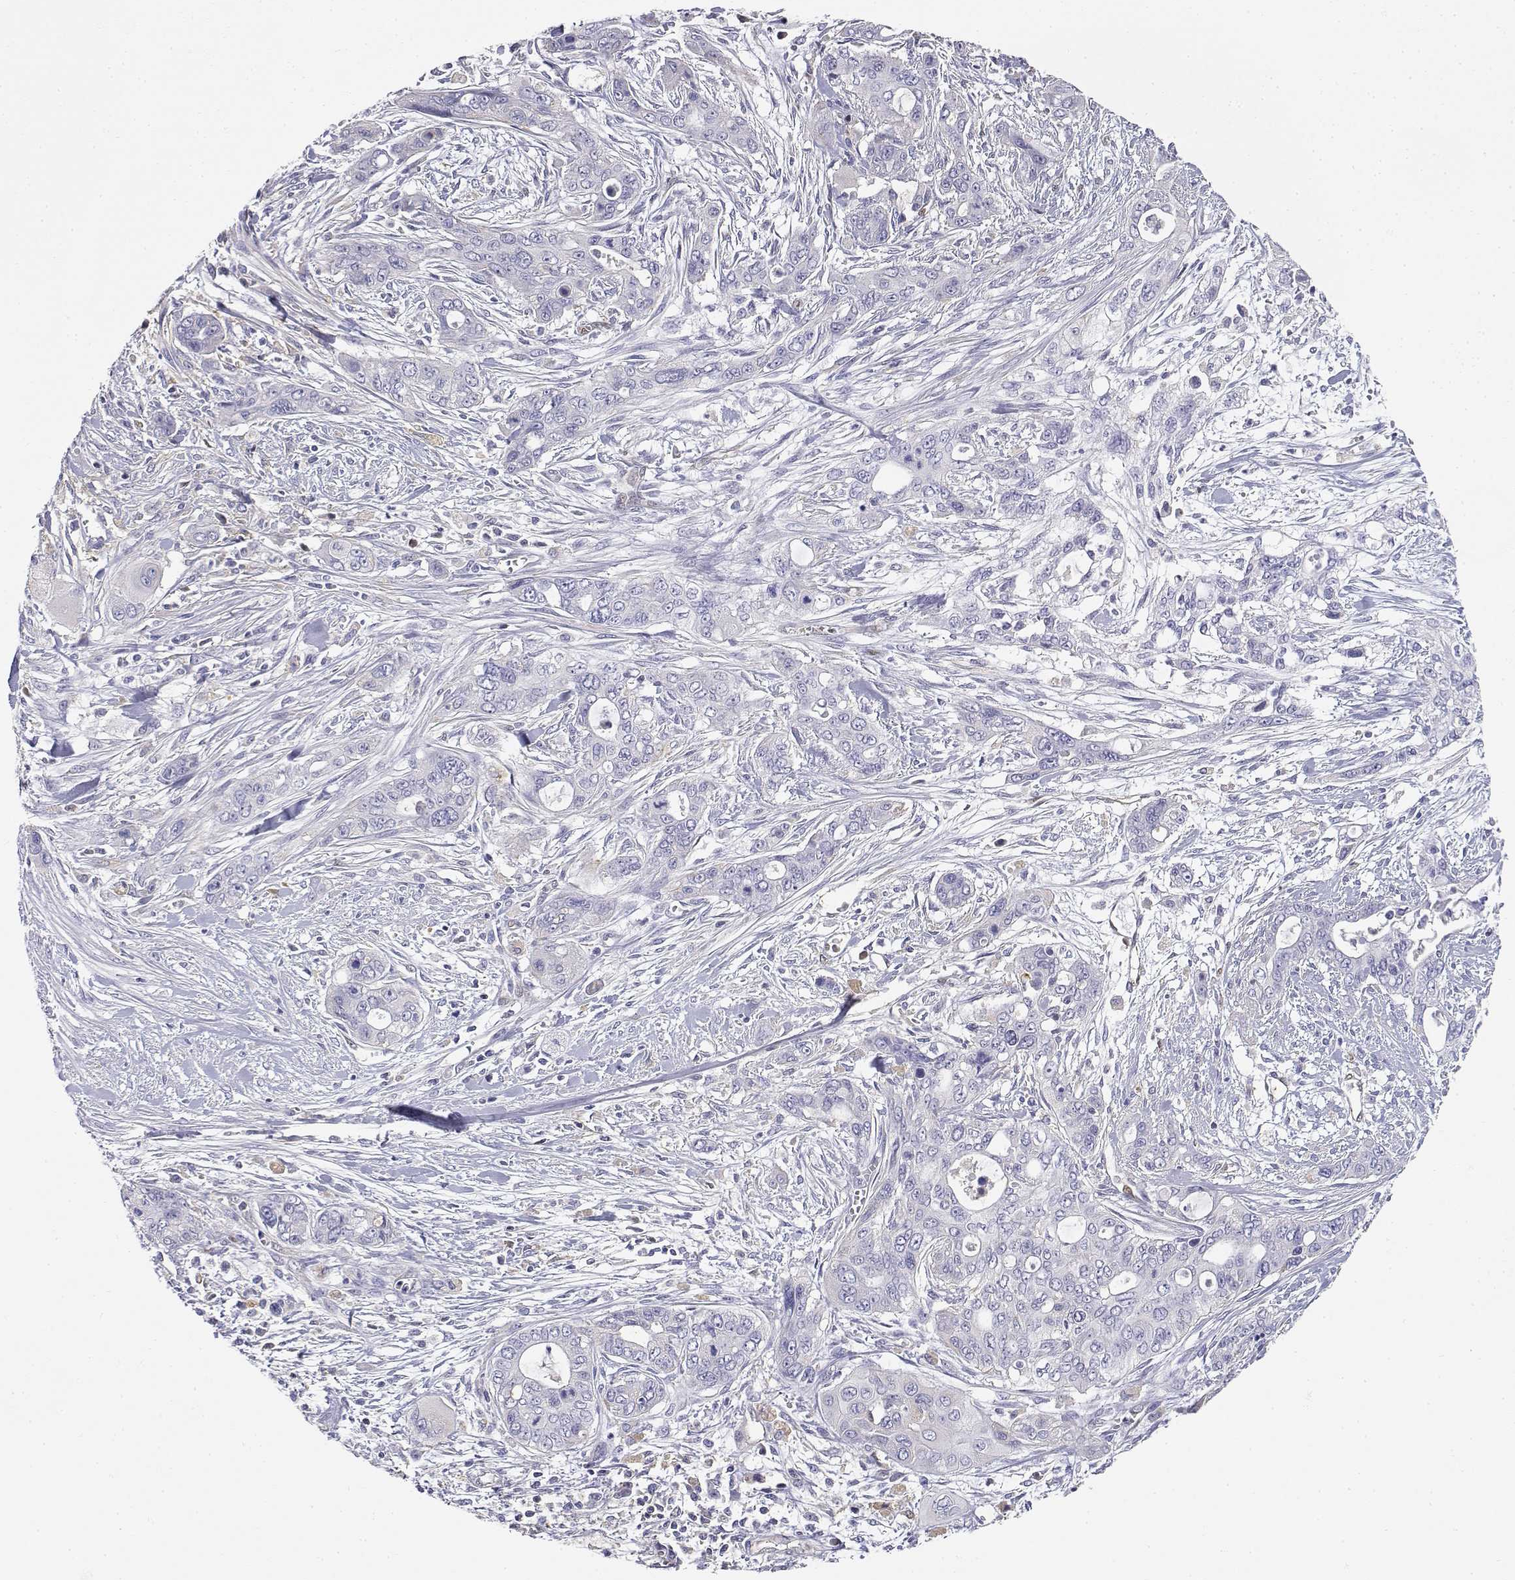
{"staining": {"intensity": "negative", "quantity": "none", "location": "none"}, "tissue": "pancreatic cancer", "cell_type": "Tumor cells", "image_type": "cancer", "snomed": [{"axis": "morphology", "description": "Adenocarcinoma, NOS"}, {"axis": "topography", "description": "Pancreas"}], "caption": "Immunohistochemical staining of adenocarcinoma (pancreatic) demonstrates no significant positivity in tumor cells.", "gene": "ADA", "patient": {"sex": "male", "age": 47}}